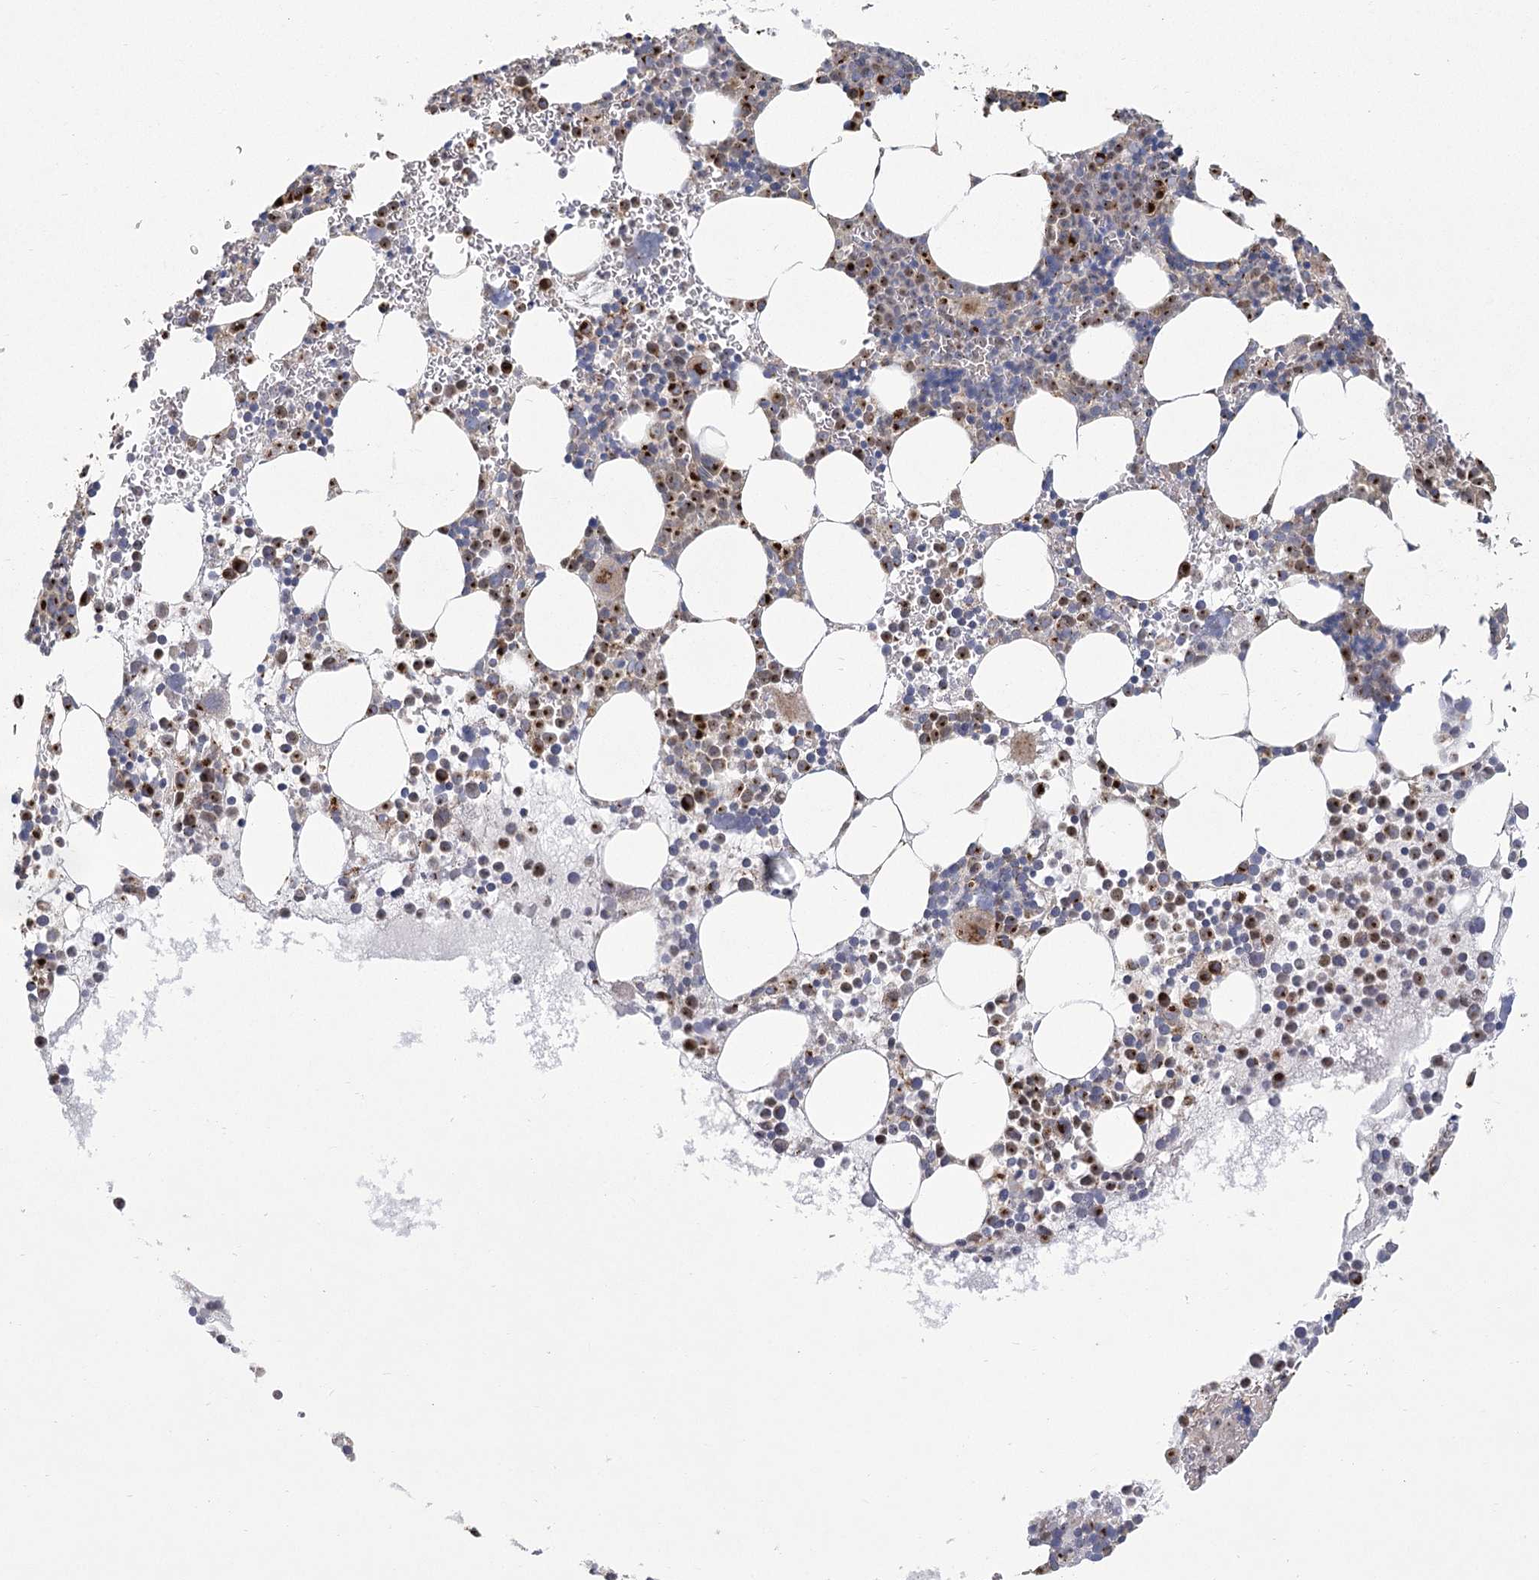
{"staining": {"intensity": "strong", "quantity": "25%-75%", "location": "cytoplasmic/membranous"}, "tissue": "bone marrow", "cell_type": "Hematopoietic cells", "image_type": "normal", "snomed": [{"axis": "morphology", "description": "Normal tissue, NOS"}, {"axis": "topography", "description": "Bone marrow"}], "caption": "IHC staining of unremarkable bone marrow, which shows high levels of strong cytoplasmic/membranous staining in approximately 25%-75% of hematopoietic cells indicating strong cytoplasmic/membranous protein expression. The staining was performed using DAB (brown) for protein detection and nuclei were counterstained in hematoxylin (blue).", "gene": "CNTLN", "patient": {"sex": "female", "age": 78}}